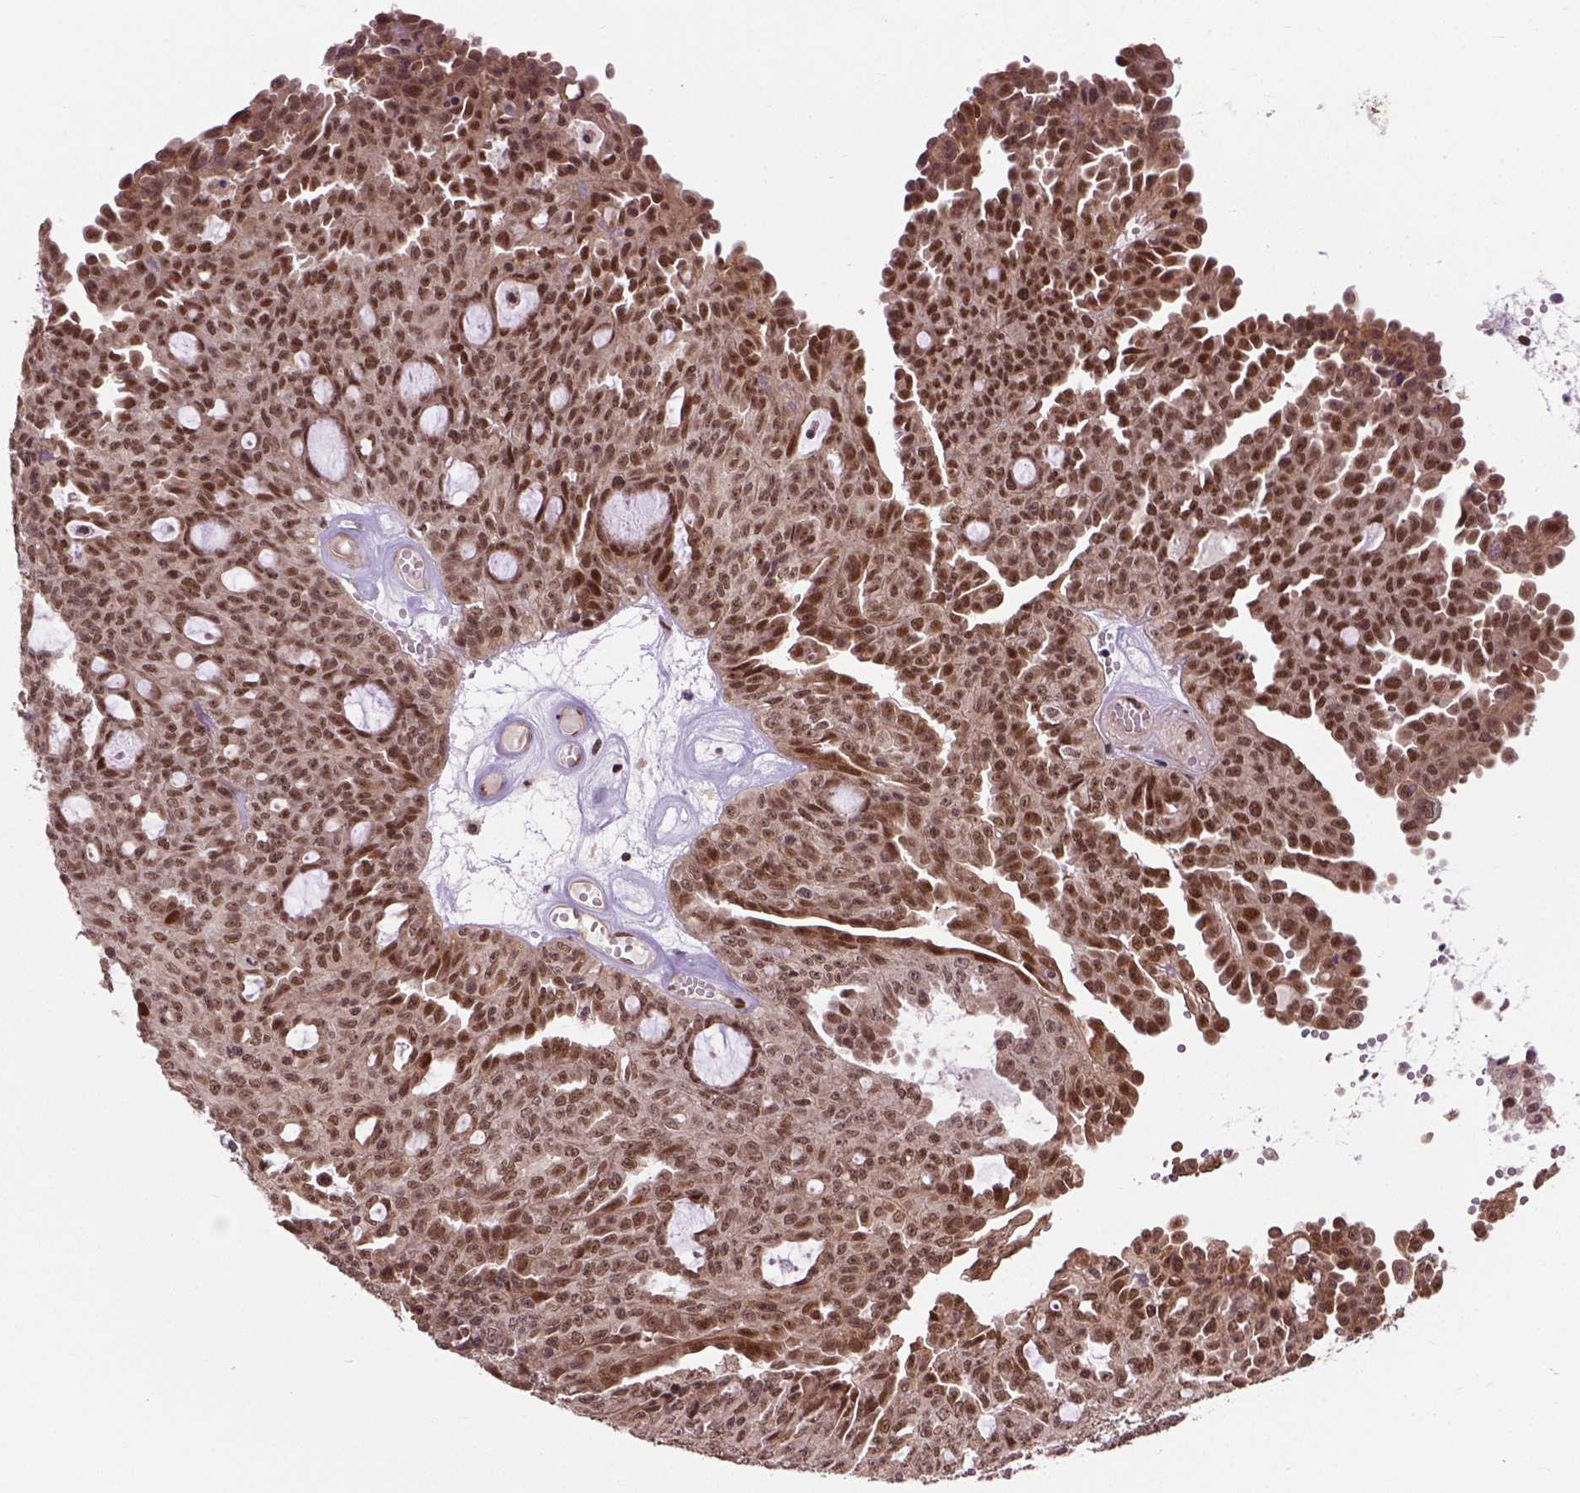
{"staining": {"intensity": "moderate", "quantity": ">75%", "location": "nuclear"}, "tissue": "ovarian cancer", "cell_type": "Tumor cells", "image_type": "cancer", "snomed": [{"axis": "morphology", "description": "Cystadenocarcinoma, serous, NOS"}, {"axis": "topography", "description": "Ovary"}], "caption": "This is an image of immunohistochemistry staining of ovarian cancer, which shows moderate positivity in the nuclear of tumor cells.", "gene": "ZNF630", "patient": {"sex": "female", "age": 71}}